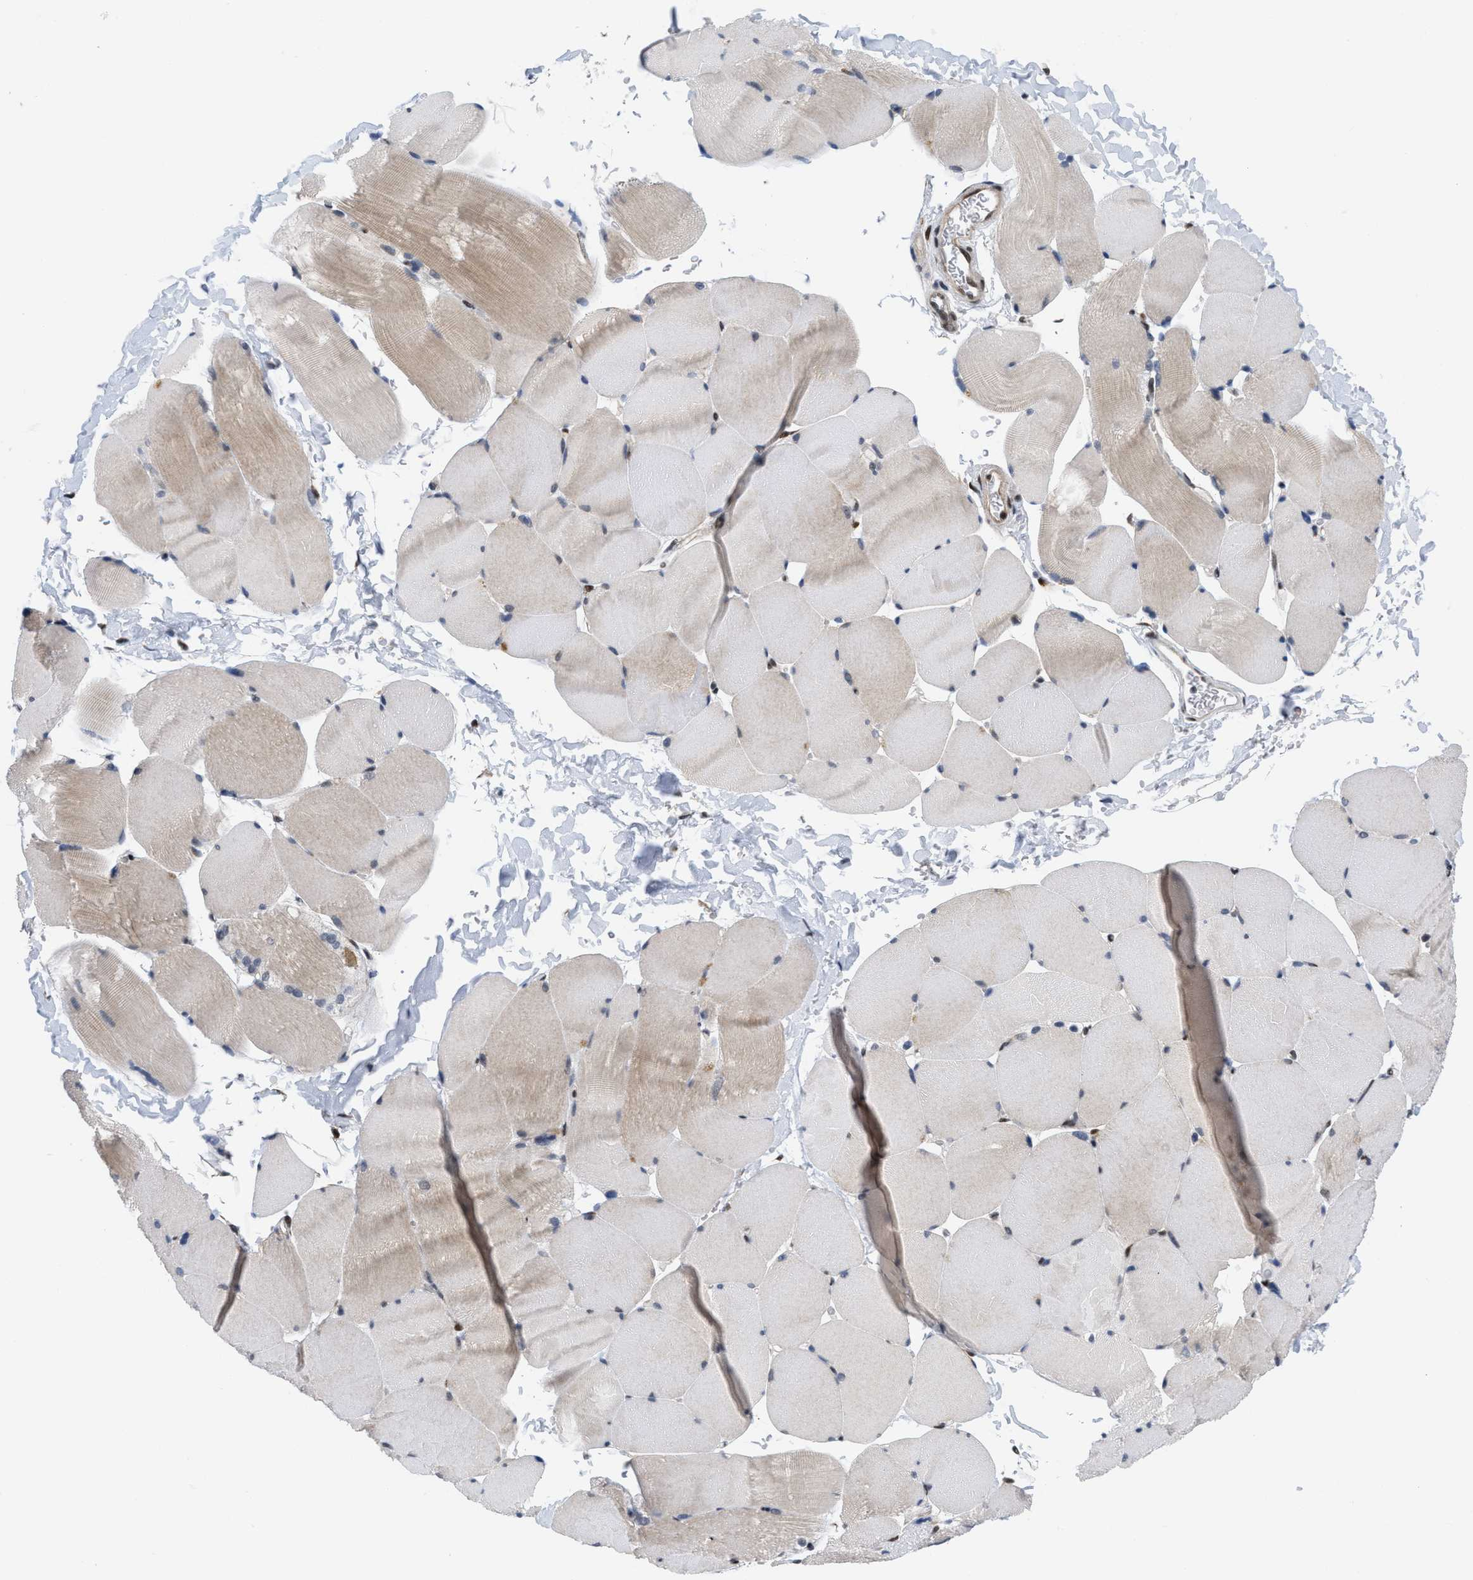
{"staining": {"intensity": "weak", "quantity": "25%-75%", "location": "cytoplasmic/membranous"}, "tissue": "skeletal muscle", "cell_type": "Myocytes", "image_type": "normal", "snomed": [{"axis": "morphology", "description": "Normal tissue, NOS"}, {"axis": "topography", "description": "Skin"}, {"axis": "topography", "description": "Skeletal muscle"}], "caption": "Protein staining reveals weak cytoplasmic/membranous expression in about 25%-75% of myocytes in normal skeletal muscle. (DAB (3,3'-diaminobenzidine) IHC, brown staining for protein, blue staining for nuclei).", "gene": "MIER1", "patient": {"sex": "male", "age": 83}}